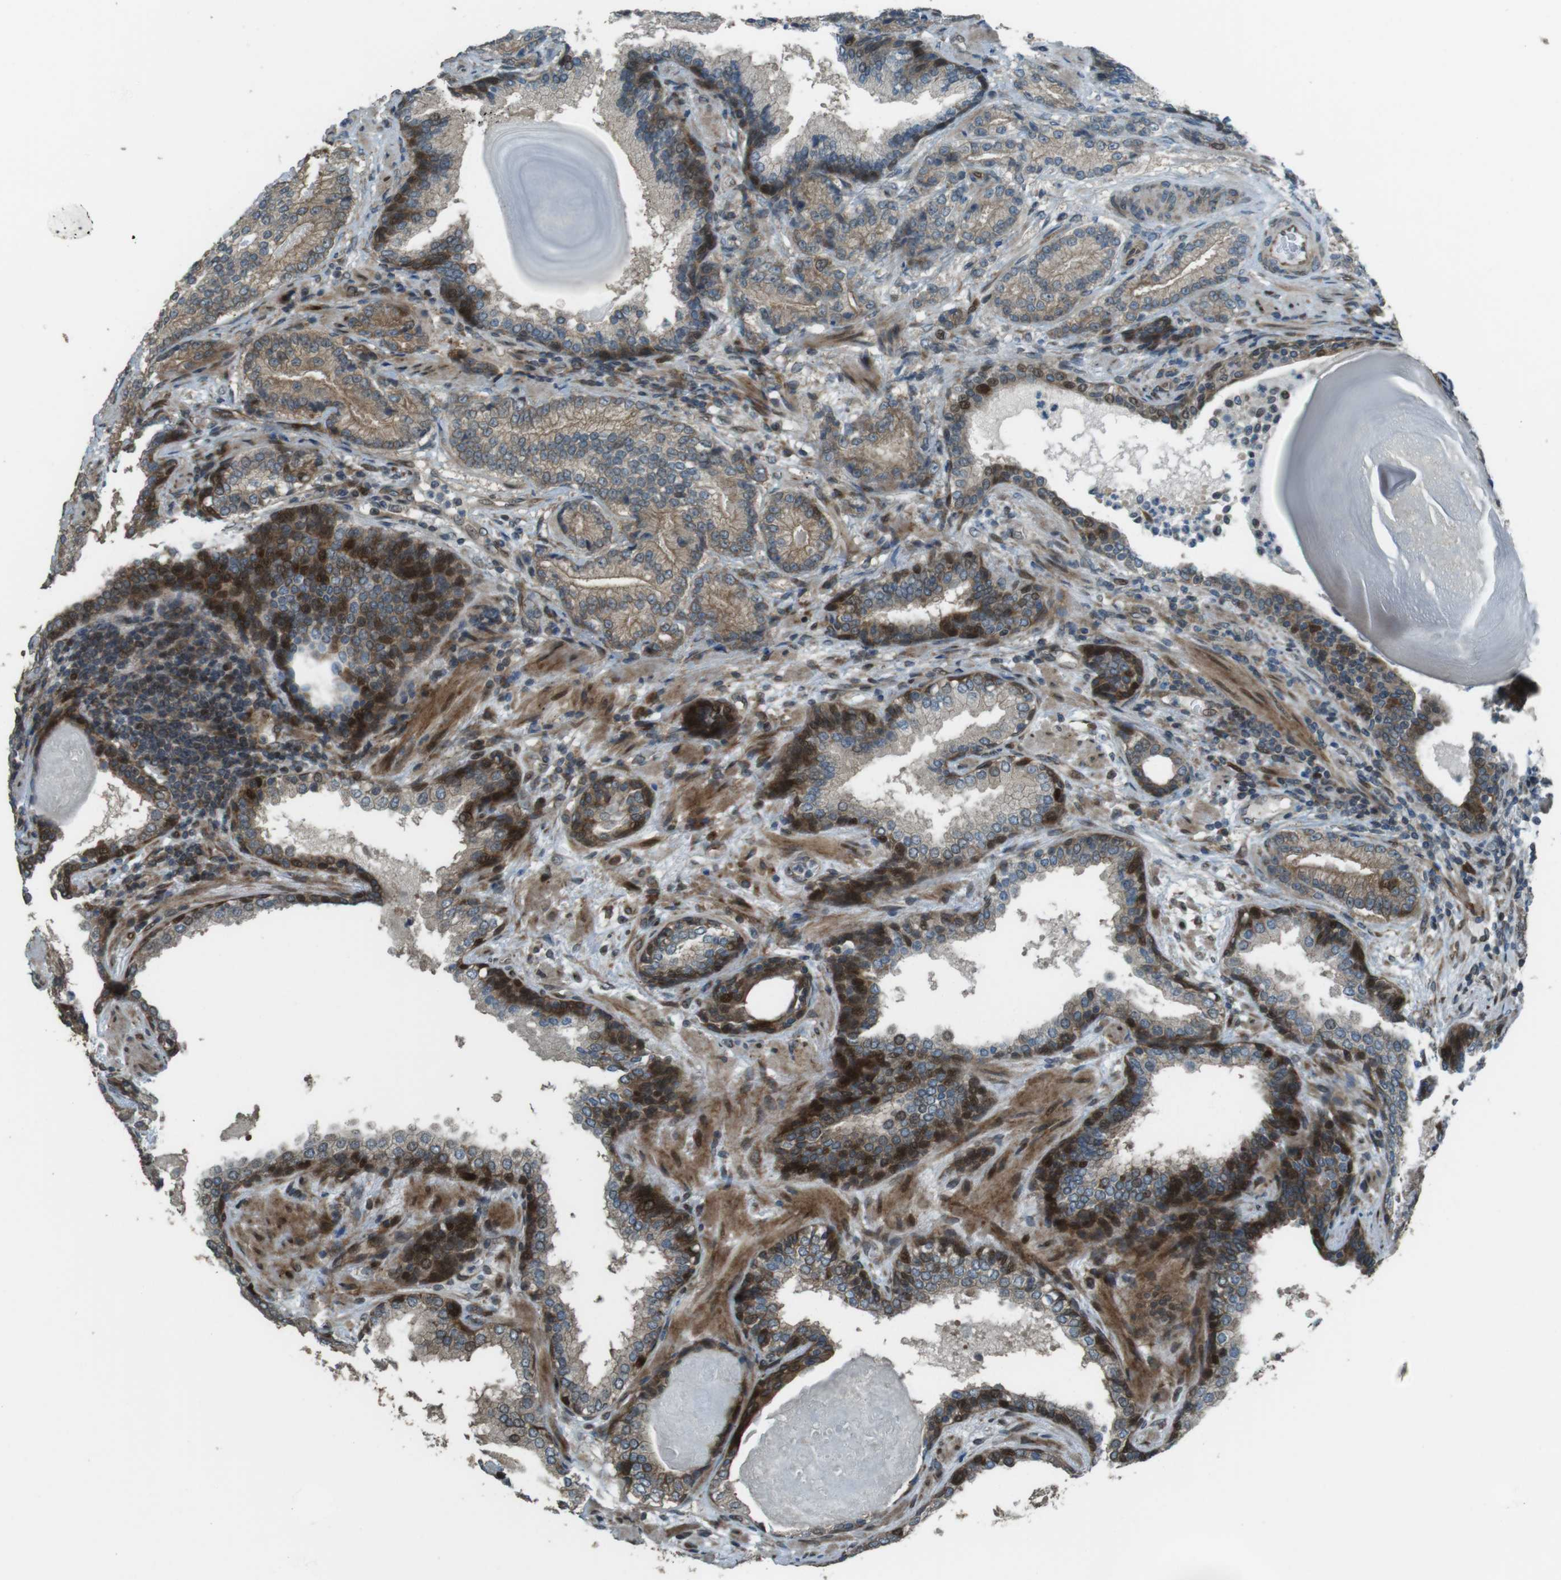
{"staining": {"intensity": "strong", "quantity": "25%-75%", "location": "cytoplasmic/membranous"}, "tissue": "prostate cancer", "cell_type": "Tumor cells", "image_type": "cancer", "snomed": [{"axis": "morphology", "description": "Adenocarcinoma, High grade"}, {"axis": "topography", "description": "Prostate"}], "caption": "Immunohistochemistry of prostate high-grade adenocarcinoma exhibits high levels of strong cytoplasmic/membranous staining in approximately 25%-75% of tumor cells. Nuclei are stained in blue.", "gene": "ZNF330", "patient": {"sex": "male", "age": 61}}